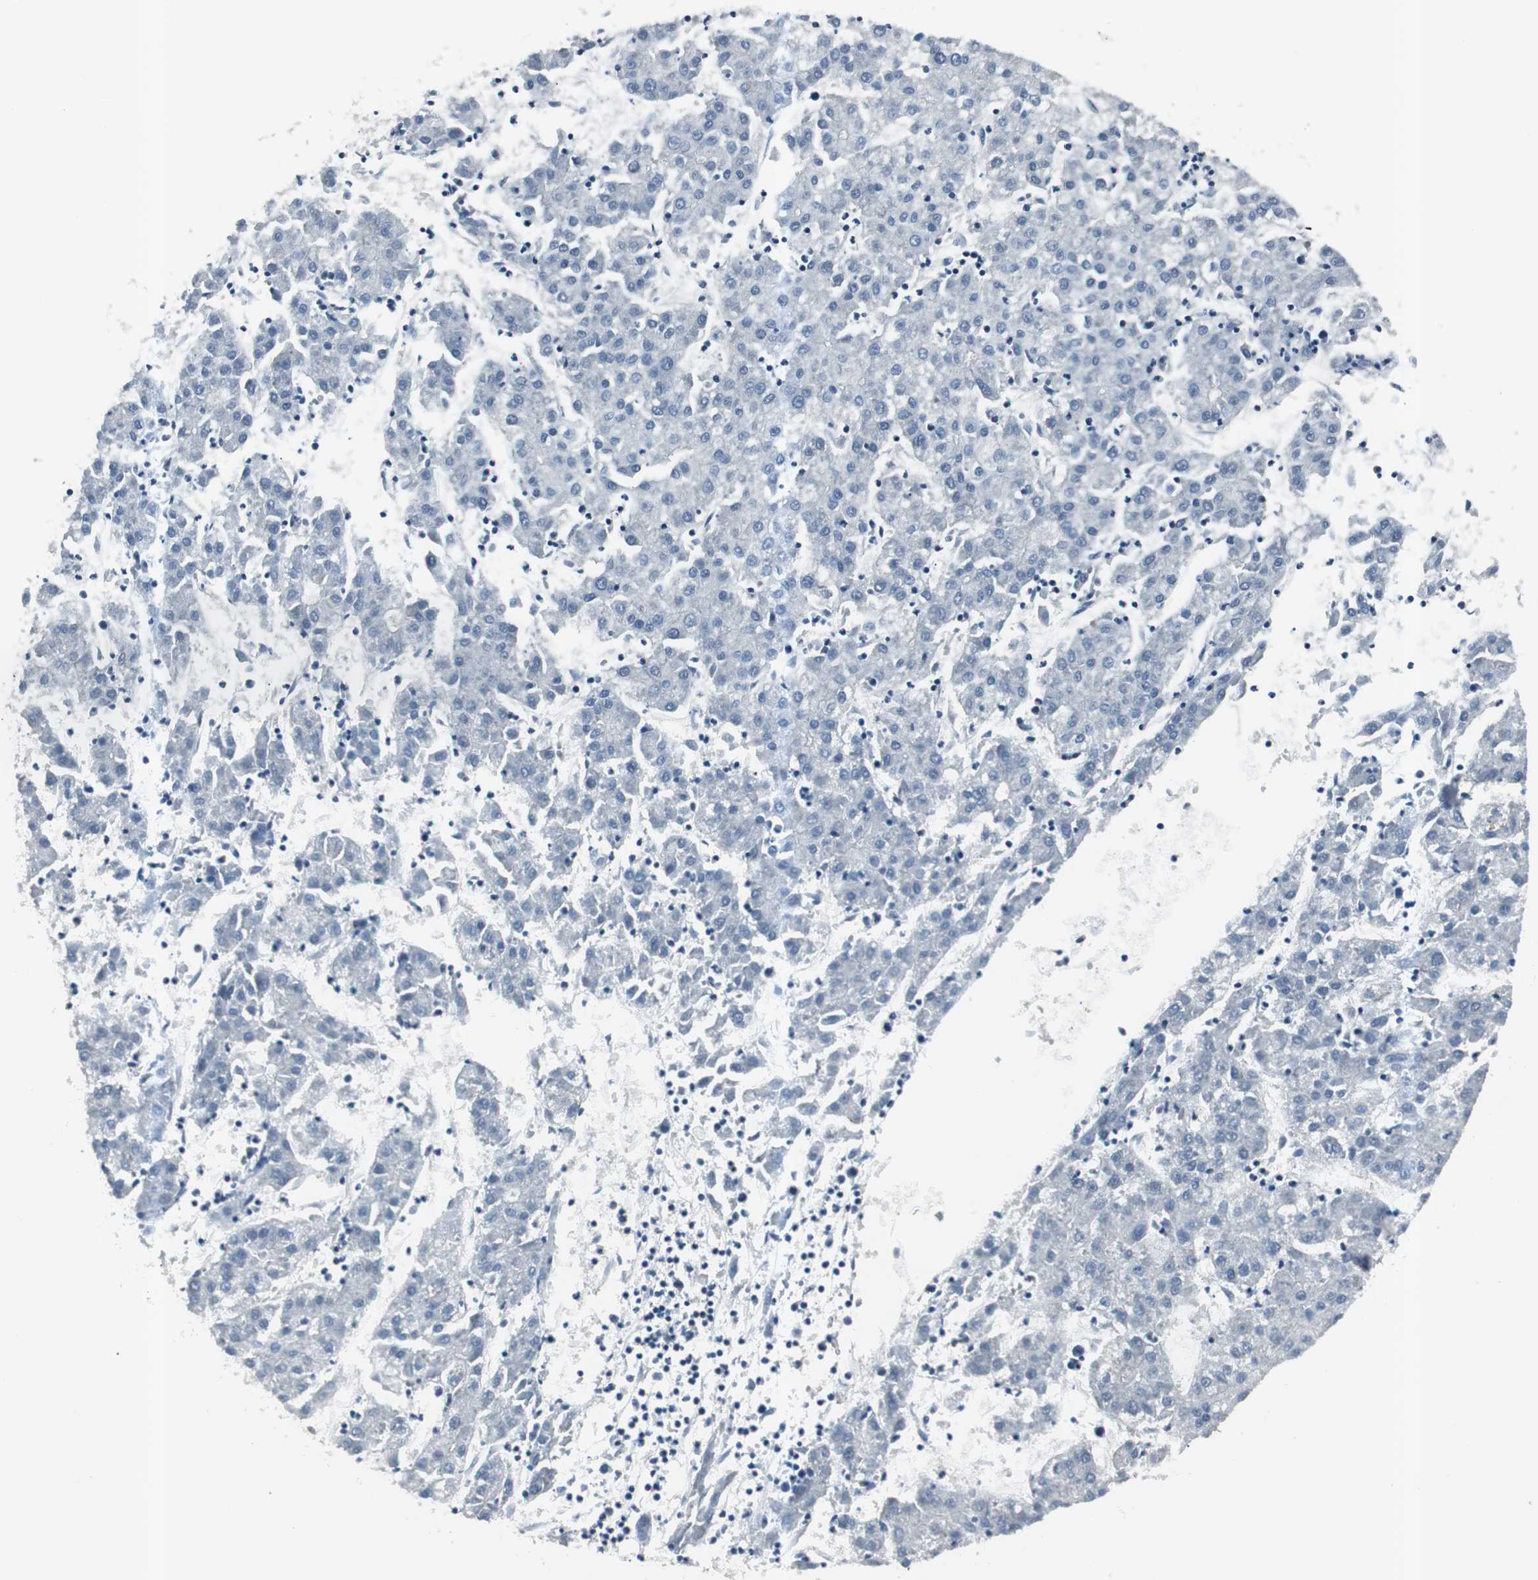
{"staining": {"intensity": "negative", "quantity": "none", "location": "none"}, "tissue": "liver cancer", "cell_type": "Tumor cells", "image_type": "cancer", "snomed": [{"axis": "morphology", "description": "Carcinoma, Hepatocellular, NOS"}, {"axis": "topography", "description": "Liver"}], "caption": "The micrograph reveals no significant expression in tumor cells of hepatocellular carcinoma (liver).", "gene": "SMAD1", "patient": {"sex": "male", "age": 72}}